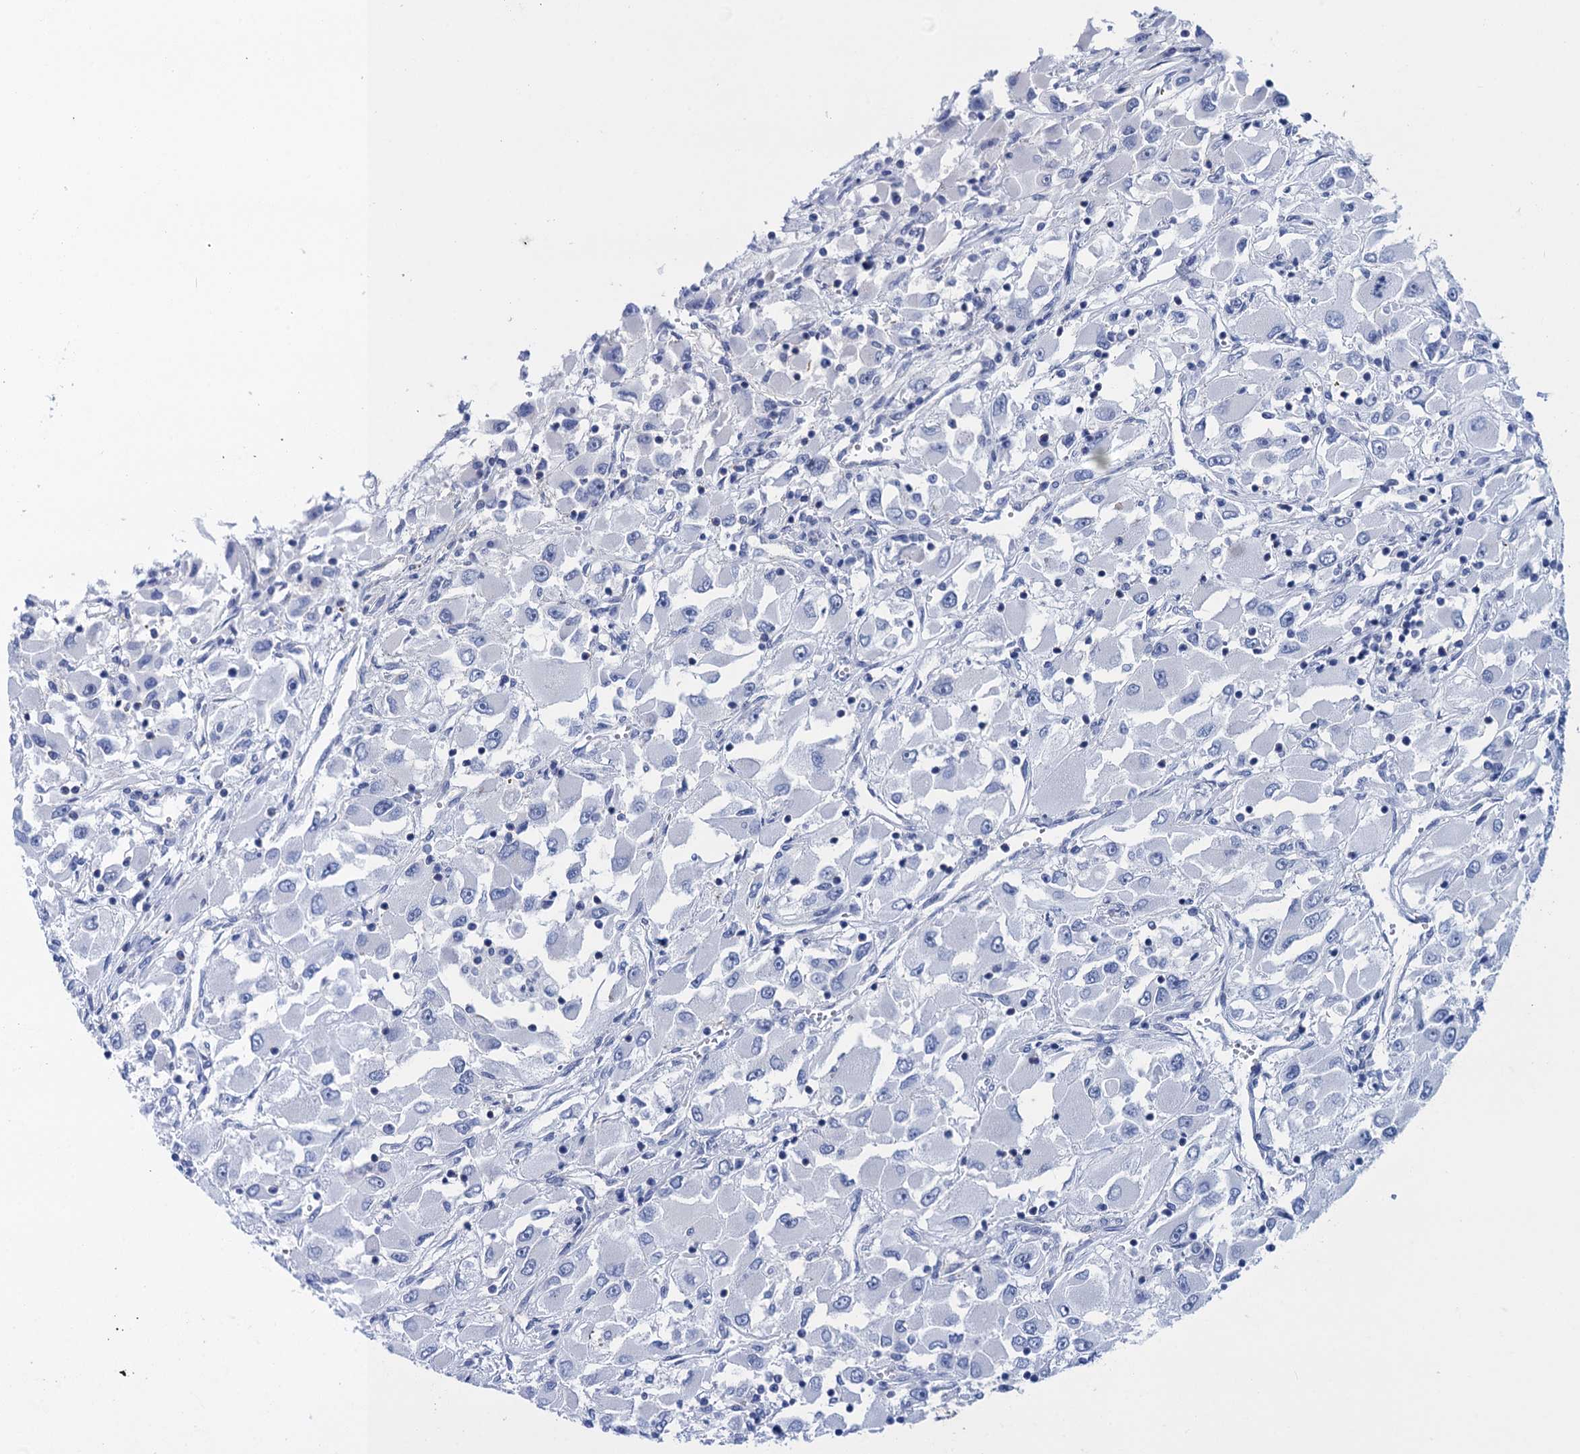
{"staining": {"intensity": "negative", "quantity": "none", "location": "none"}, "tissue": "renal cancer", "cell_type": "Tumor cells", "image_type": "cancer", "snomed": [{"axis": "morphology", "description": "Adenocarcinoma, NOS"}, {"axis": "topography", "description": "Kidney"}], "caption": "Tumor cells show no significant protein staining in adenocarcinoma (renal).", "gene": "CALML5", "patient": {"sex": "female", "age": 52}}